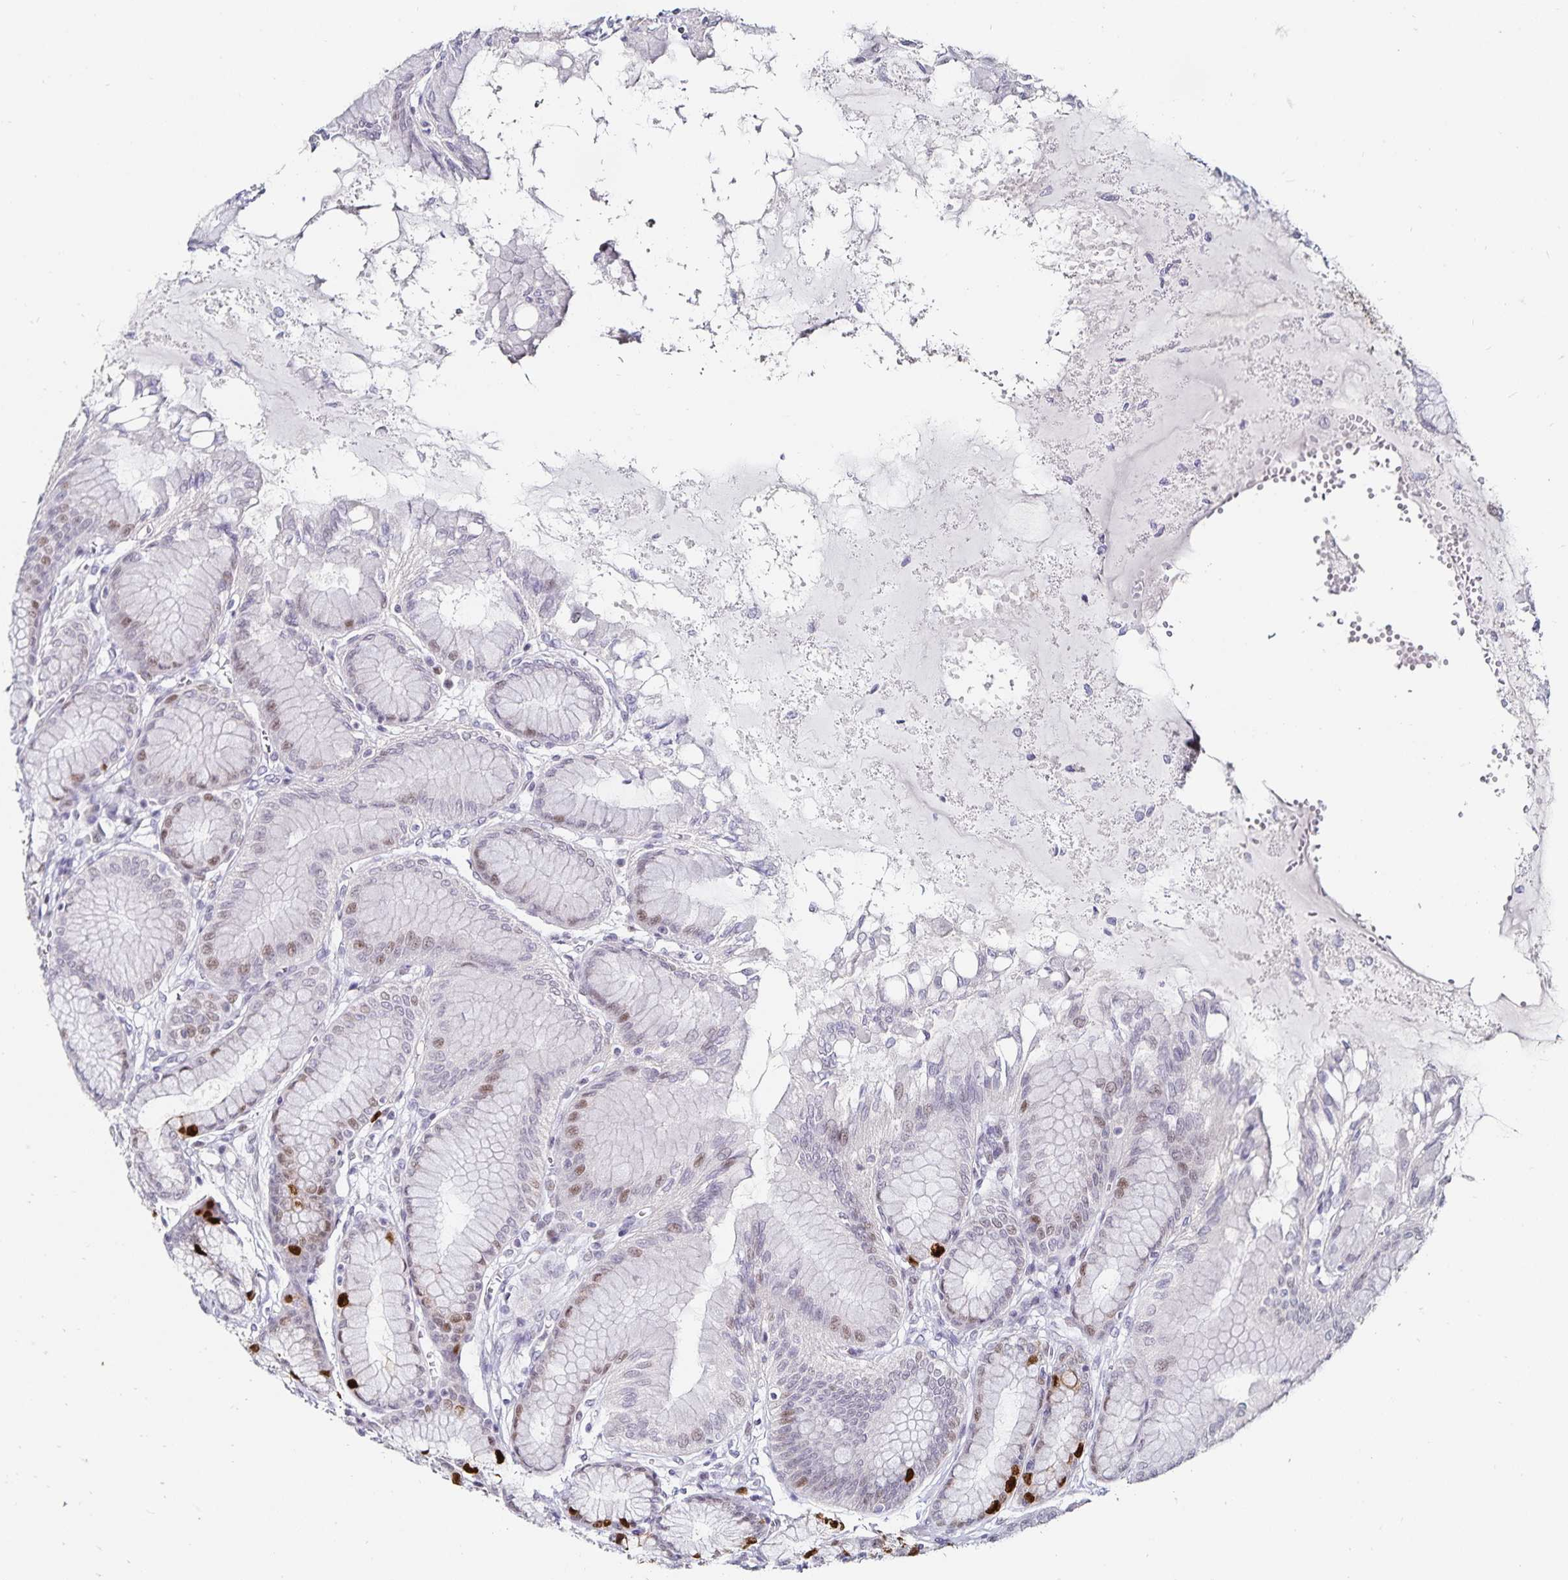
{"staining": {"intensity": "strong", "quantity": "<25%", "location": "nuclear"}, "tissue": "stomach", "cell_type": "Glandular cells", "image_type": "normal", "snomed": [{"axis": "morphology", "description": "Normal tissue, NOS"}, {"axis": "topography", "description": "Stomach"}, {"axis": "topography", "description": "Stomach, lower"}], "caption": "Immunohistochemistry of unremarkable human stomach demonstrates medium levels of strong nuclear expression in approximately <25% of glandular cells.", "gene": "ANLN", "patient": {"sex": "male", "age": 76}}